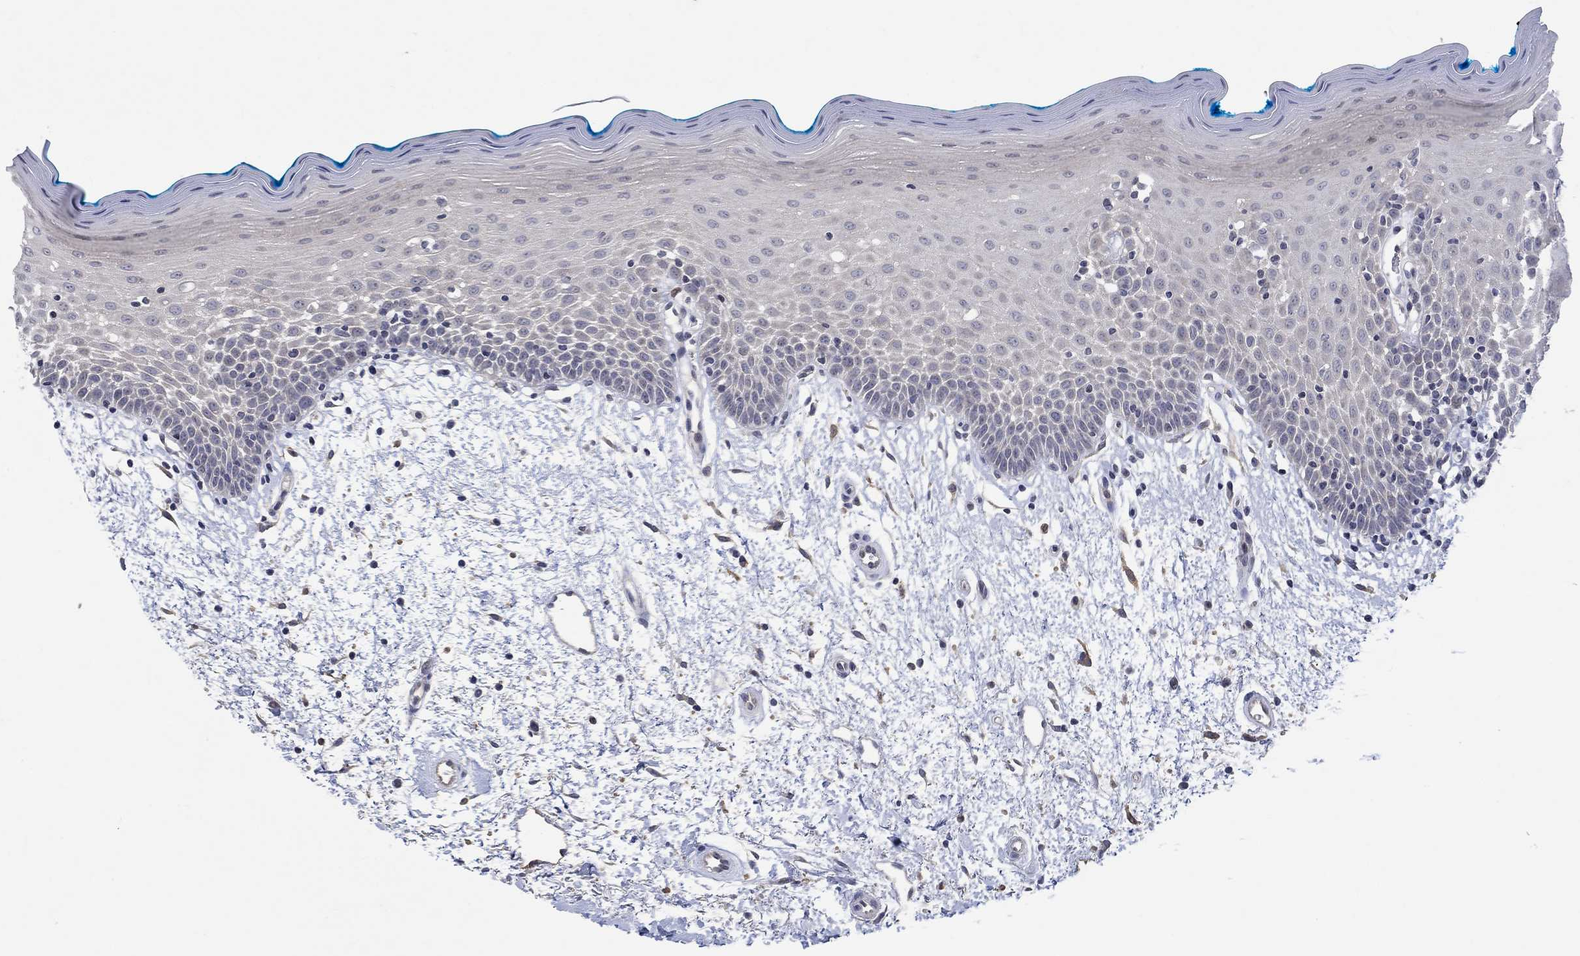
{"staining": {"intensity": "negative", "quantity": "none", "location": "none"}, "tissue": "oral mucosa", "cell_type": "Squamous epithelial cells", "image_type": "normal", "snomed": [{"axis": "morphology", "description": "Normal tissue, NOS"}, {"axis": "morphology", "description": "Squamous cell carcinoma, NOS"}, {"axis": "topography", "description": "Oral tissue"}, {"axis": "topography", "description": "Head-Neck"}], "caption": "A high-resolution photomicrograph shows immunohistochemistry (IHC) staining of normal oral mucosa, which exhibits no significant expression in squamous epithelial cells. Nuclei are stained in blue.", "gene": "TGM2", "patient": {"sex": "female", "age": 75}}